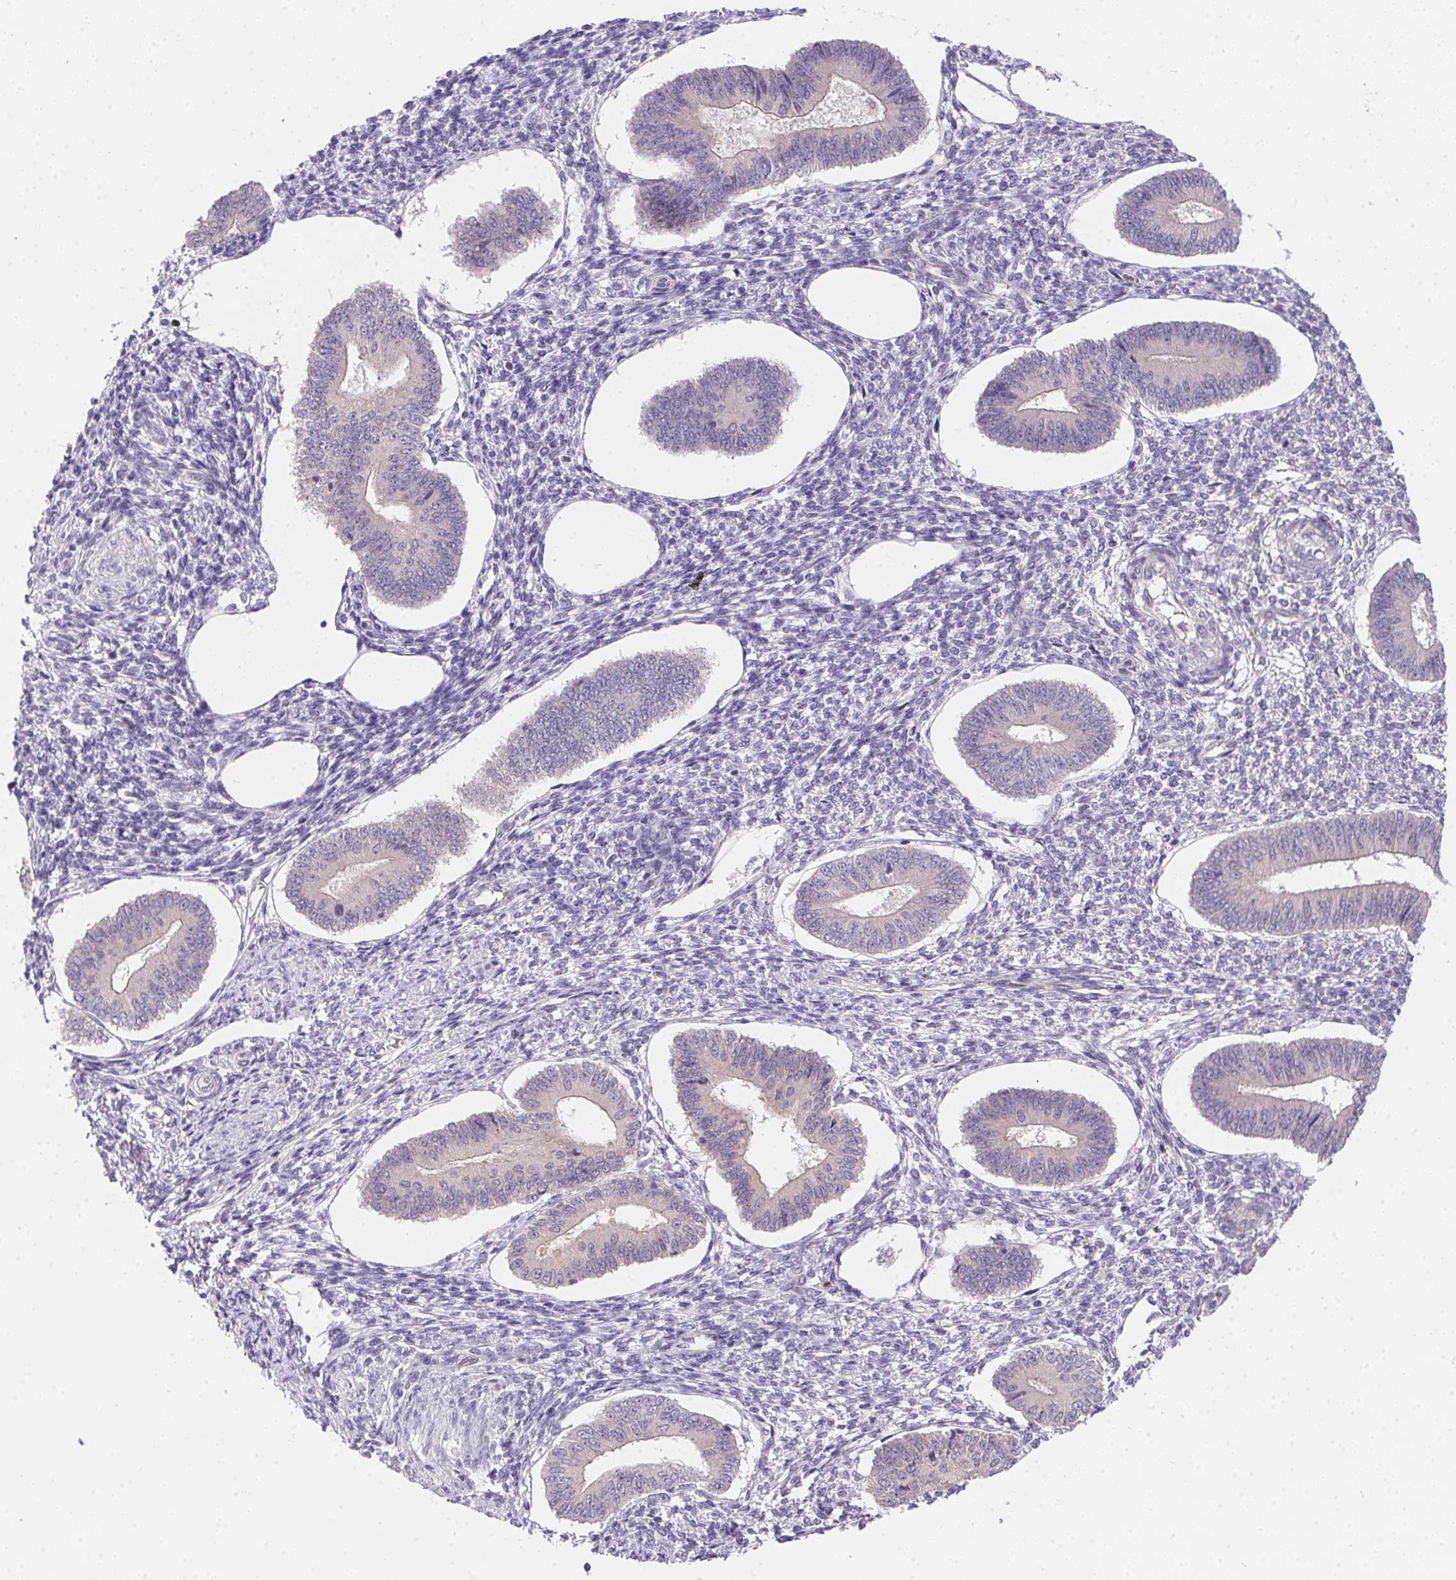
{"staining": {"intensity": "negative", "quantity": "none", "location": "none"}, "tissue": "endometrium", "cell_type": "Cells in endometrial stroma", "image_type": "normal", "snomed": [{"axis": "morphology", "description": "Normal tissue, NOS"}, {"axis": "topography", "description": "Endometrium"}], "caption": "The image demonstrates no significant expression in cells in endometrial stroma of endometrium. Brightfield microscopy of immunohistochemistry stained with DAB (brown) and hematoxylin (blue), captured at high magnification.", "gene": "PRKAA1", "patient": {"sex": "female", "age": 42}}